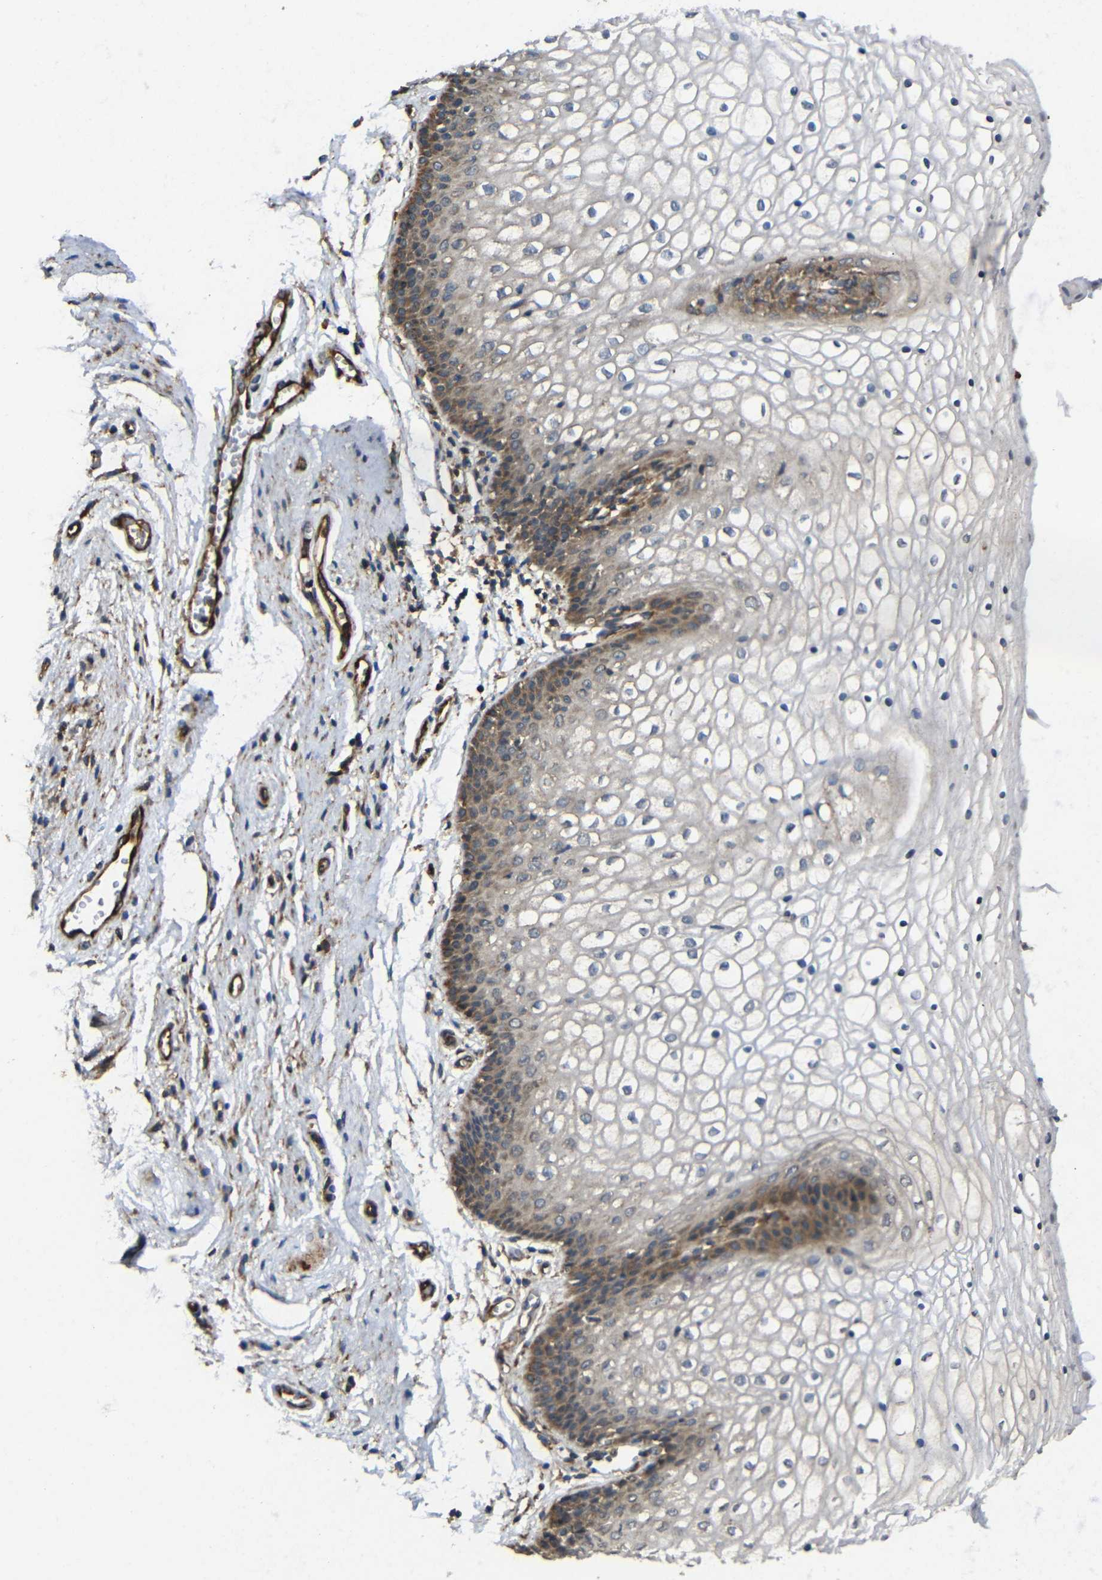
{"staining": {"intensity": "moderate", "quantity": "<25%", "location": "cytoplasmic/membranous"}, "tissue": "vagina", "cell_type": "Squamous epithelial cells", "image_type": "normal", "snomed": [{"axis": "morphology", "description": "Normal tissue, NOS"}, {"axis": "topography", "description": "Vagina"}], "caption": "A high-resolution micrograph shows immunohistochemistry (IHC) staining of benign vagina, which displays moderate cytoplasmic/membranous staining in about <25% of squamous epithelial cells.", "gene": "EIF2S1", "patient": {"sex": "female", "age": 34}}